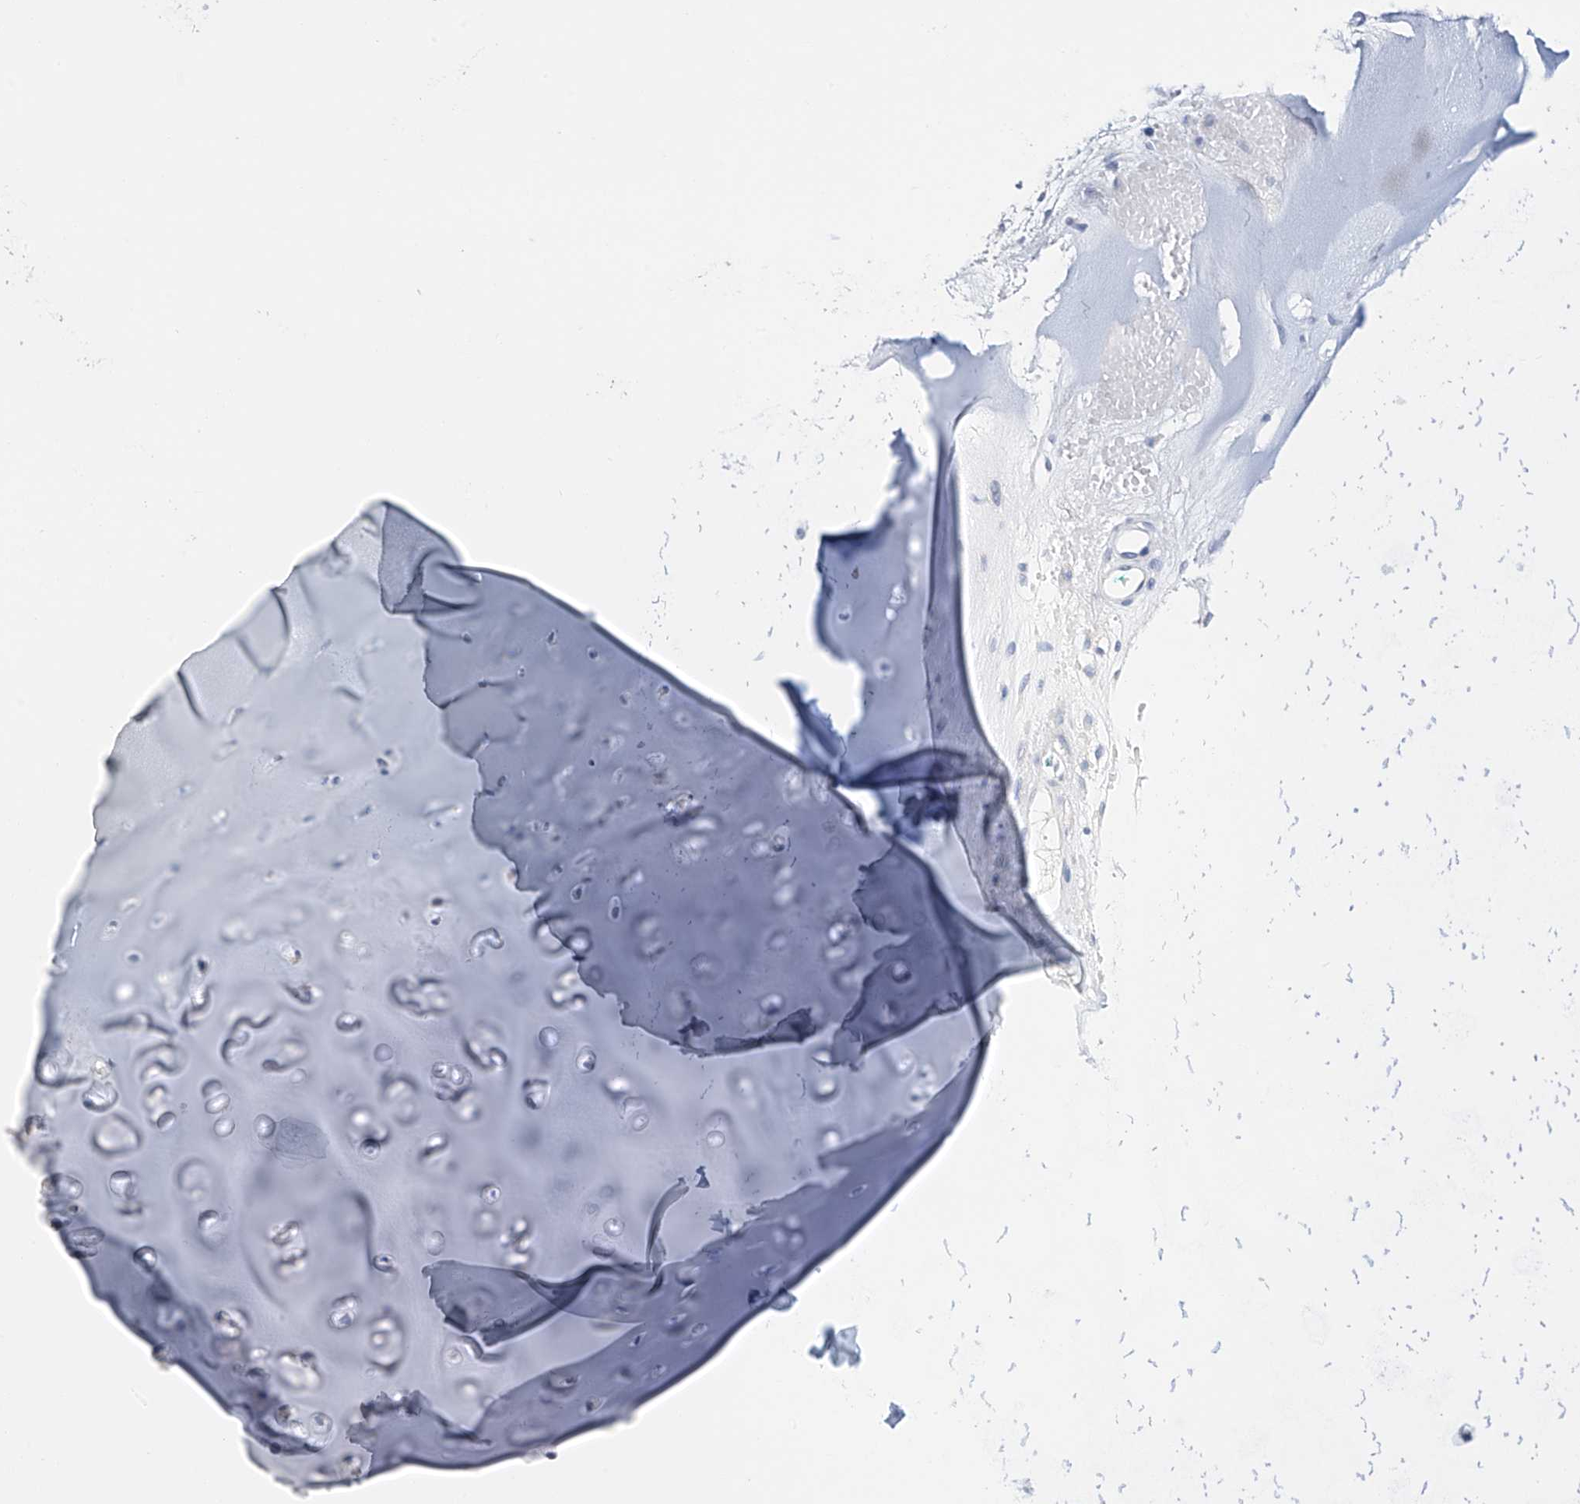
{"staining": {"intensity": "negative", "quantity": "none", "location": "none"}, "tissue": "adipose tissue", "cell_type": "Adipocytes", "image_type": "normal", "snomed": [{"axis": "morphology", "description": "Normal tissue, NOS"}, {"axis": "morphology", "description": "Basal cell carcinoma"}, {"axis": "topography", "description": "Cartilage tissue"}, {"axis": "topography", "description": "Nasopharynx"}, {"axis": "topography", "description": "Oral tissue"}], "caption": "Adipose tissue stained for a protein using immunohistochemistry shows no staining adipocytes.", "gene": "SLCO4A1", "patient": {"sex": "female", "age": 77}}